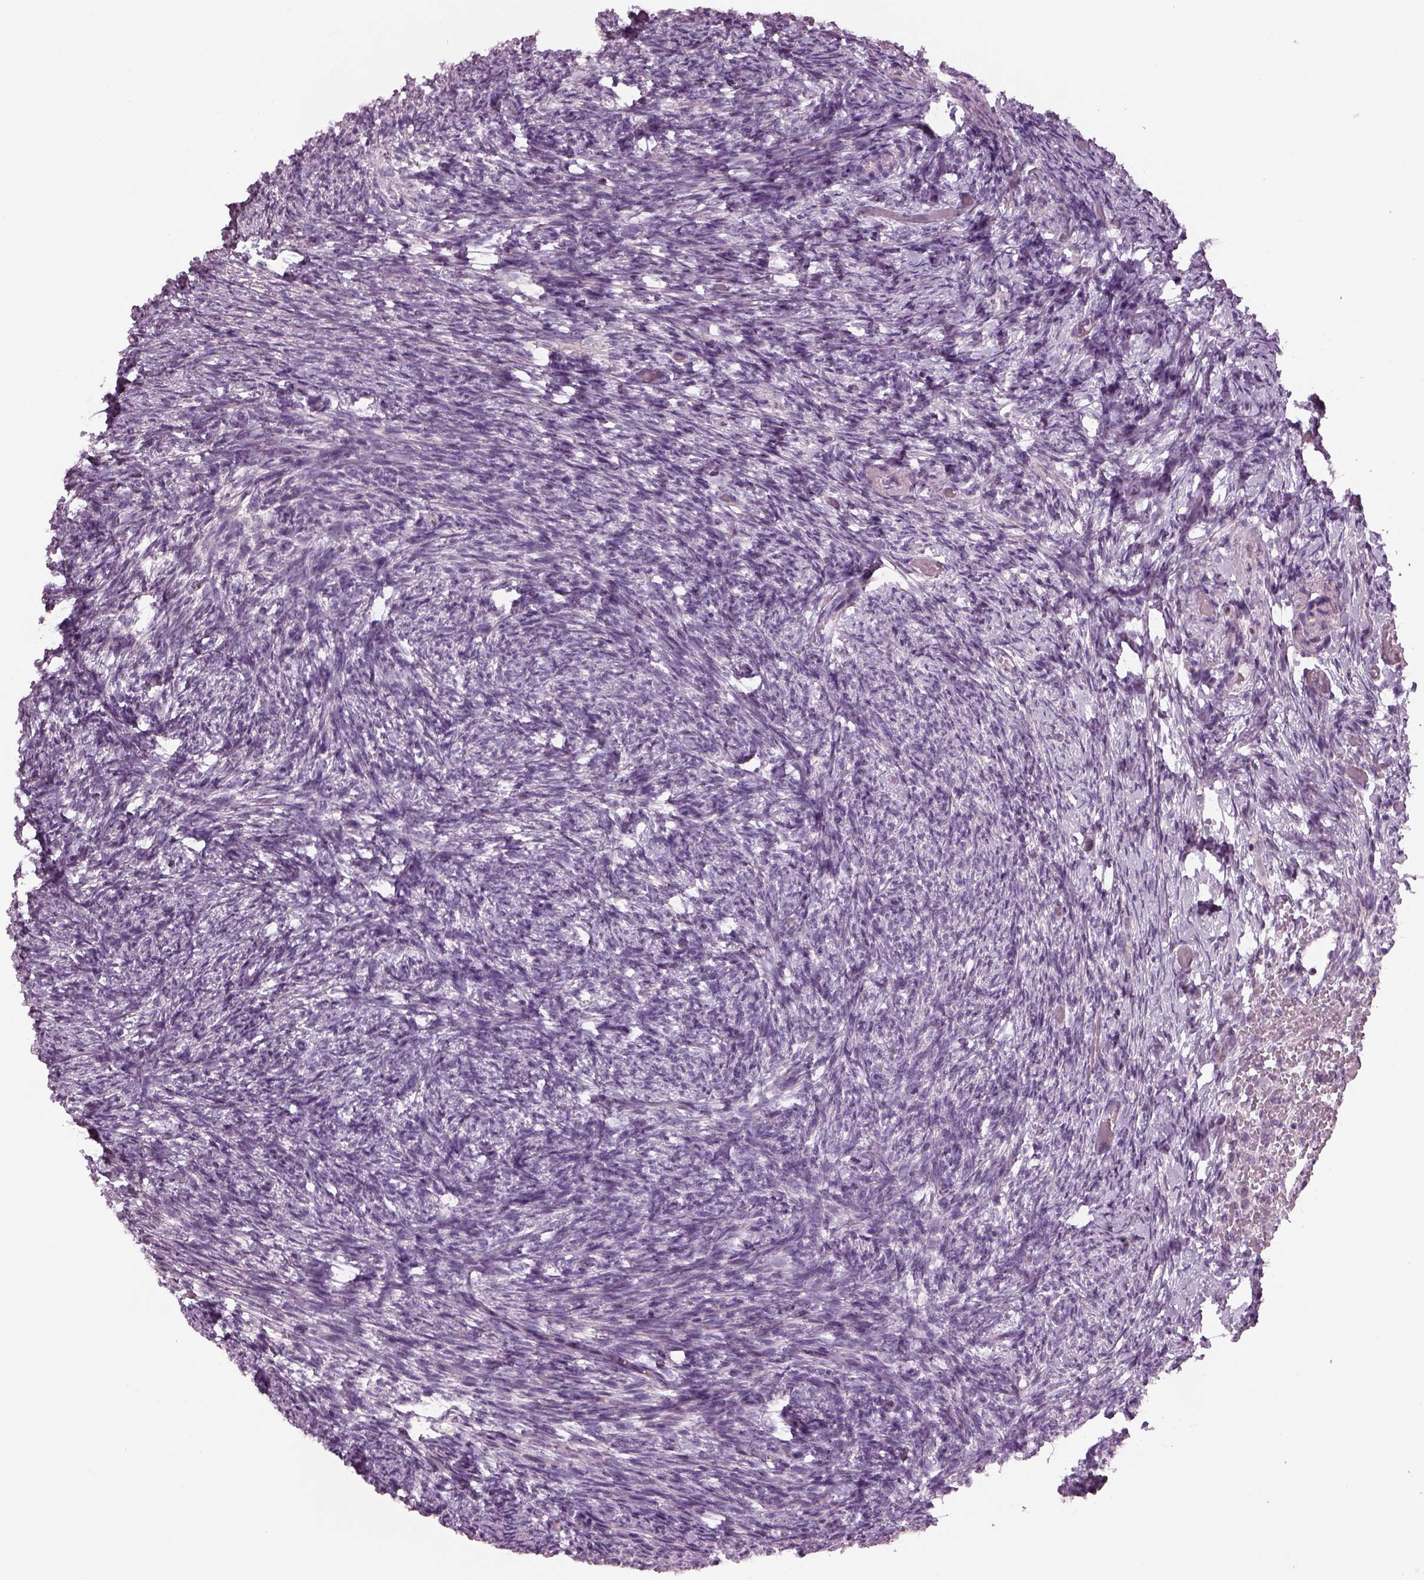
{"staining": {"intensity": "negative", "quantity": "none", "location": "none"}, "tissue": "ovary", "cell_type": "Ovarian stroma cells", "image_type": "normal", "snomed": [{"axis": "morphology", "description": "Normal tissue, NOS"}, {"axis": "topography", "description": "Ovary"}], "caption": "DAB immunohistochemical staining of benign human ovary shows no significant expression in ovarian stroma cells.", "gene": "CACNG4", "patient": {"sex": "female", "age": 72}}